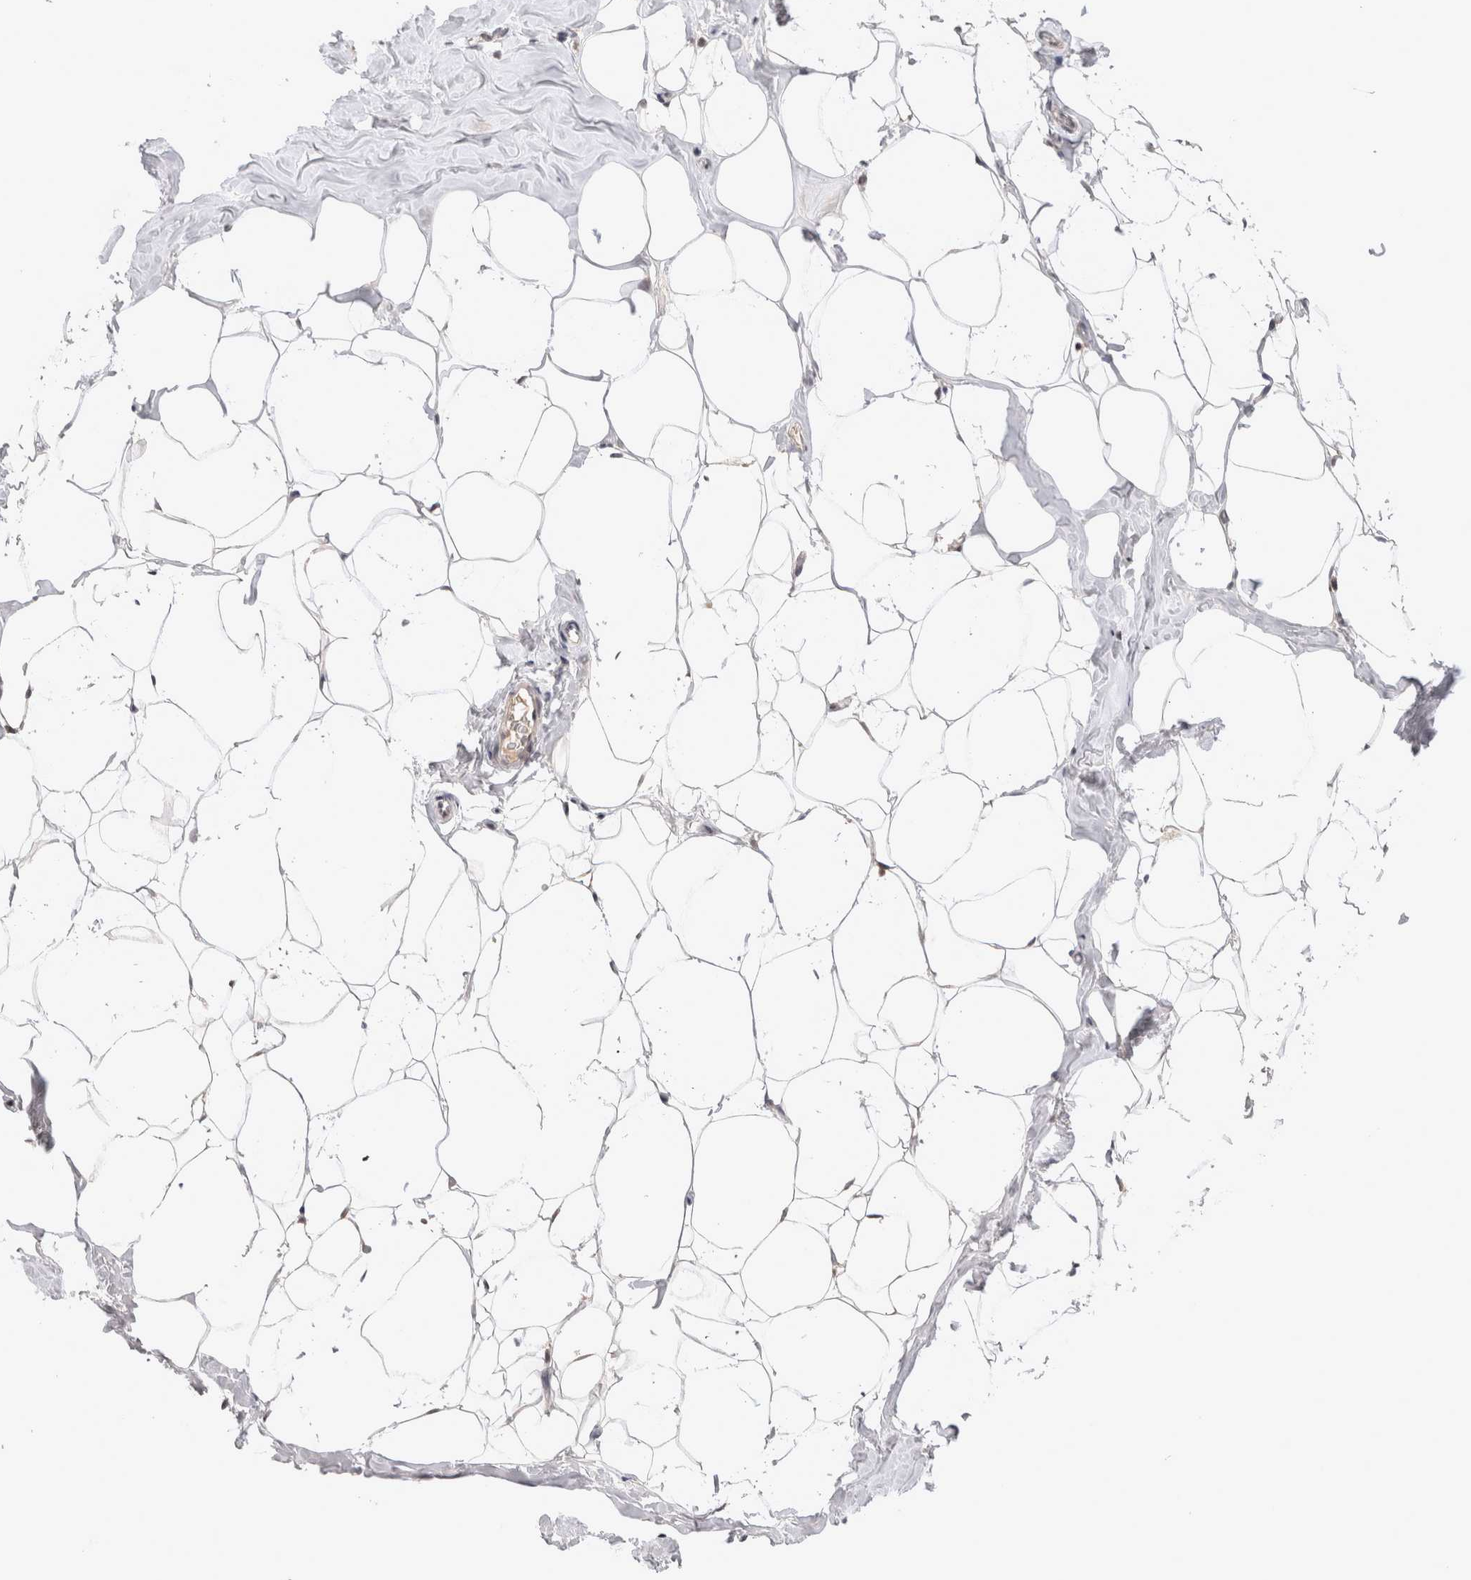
{"staining": {"intensity": "weak", "quantity": ">75%", "location": "cytoplasmic/membranous,nuclear"}, "tissue": "adipose tissue", "cell_type": "Adipocytes", "image_type": "normal", "snomed": [{"axis": "morphology", "description": "Normal tissue, NOS"}, {"axis": "morphology", "description": "Fibrosis, NOS"}, {"axis": "topography", "description": "Breast"}, {"axis": "topography", "description": "Adipose tissue"}], "caption": "Immunohistochemical staining of benign adipose tissue exhibits low levels of weak cytoplasmic/membranous,nuclear staining in approximately >75% of adipocytes. Nuclei are stained in blue.", "gene": "TMEM65", "patient": {"sex": "female", "age": 39}}